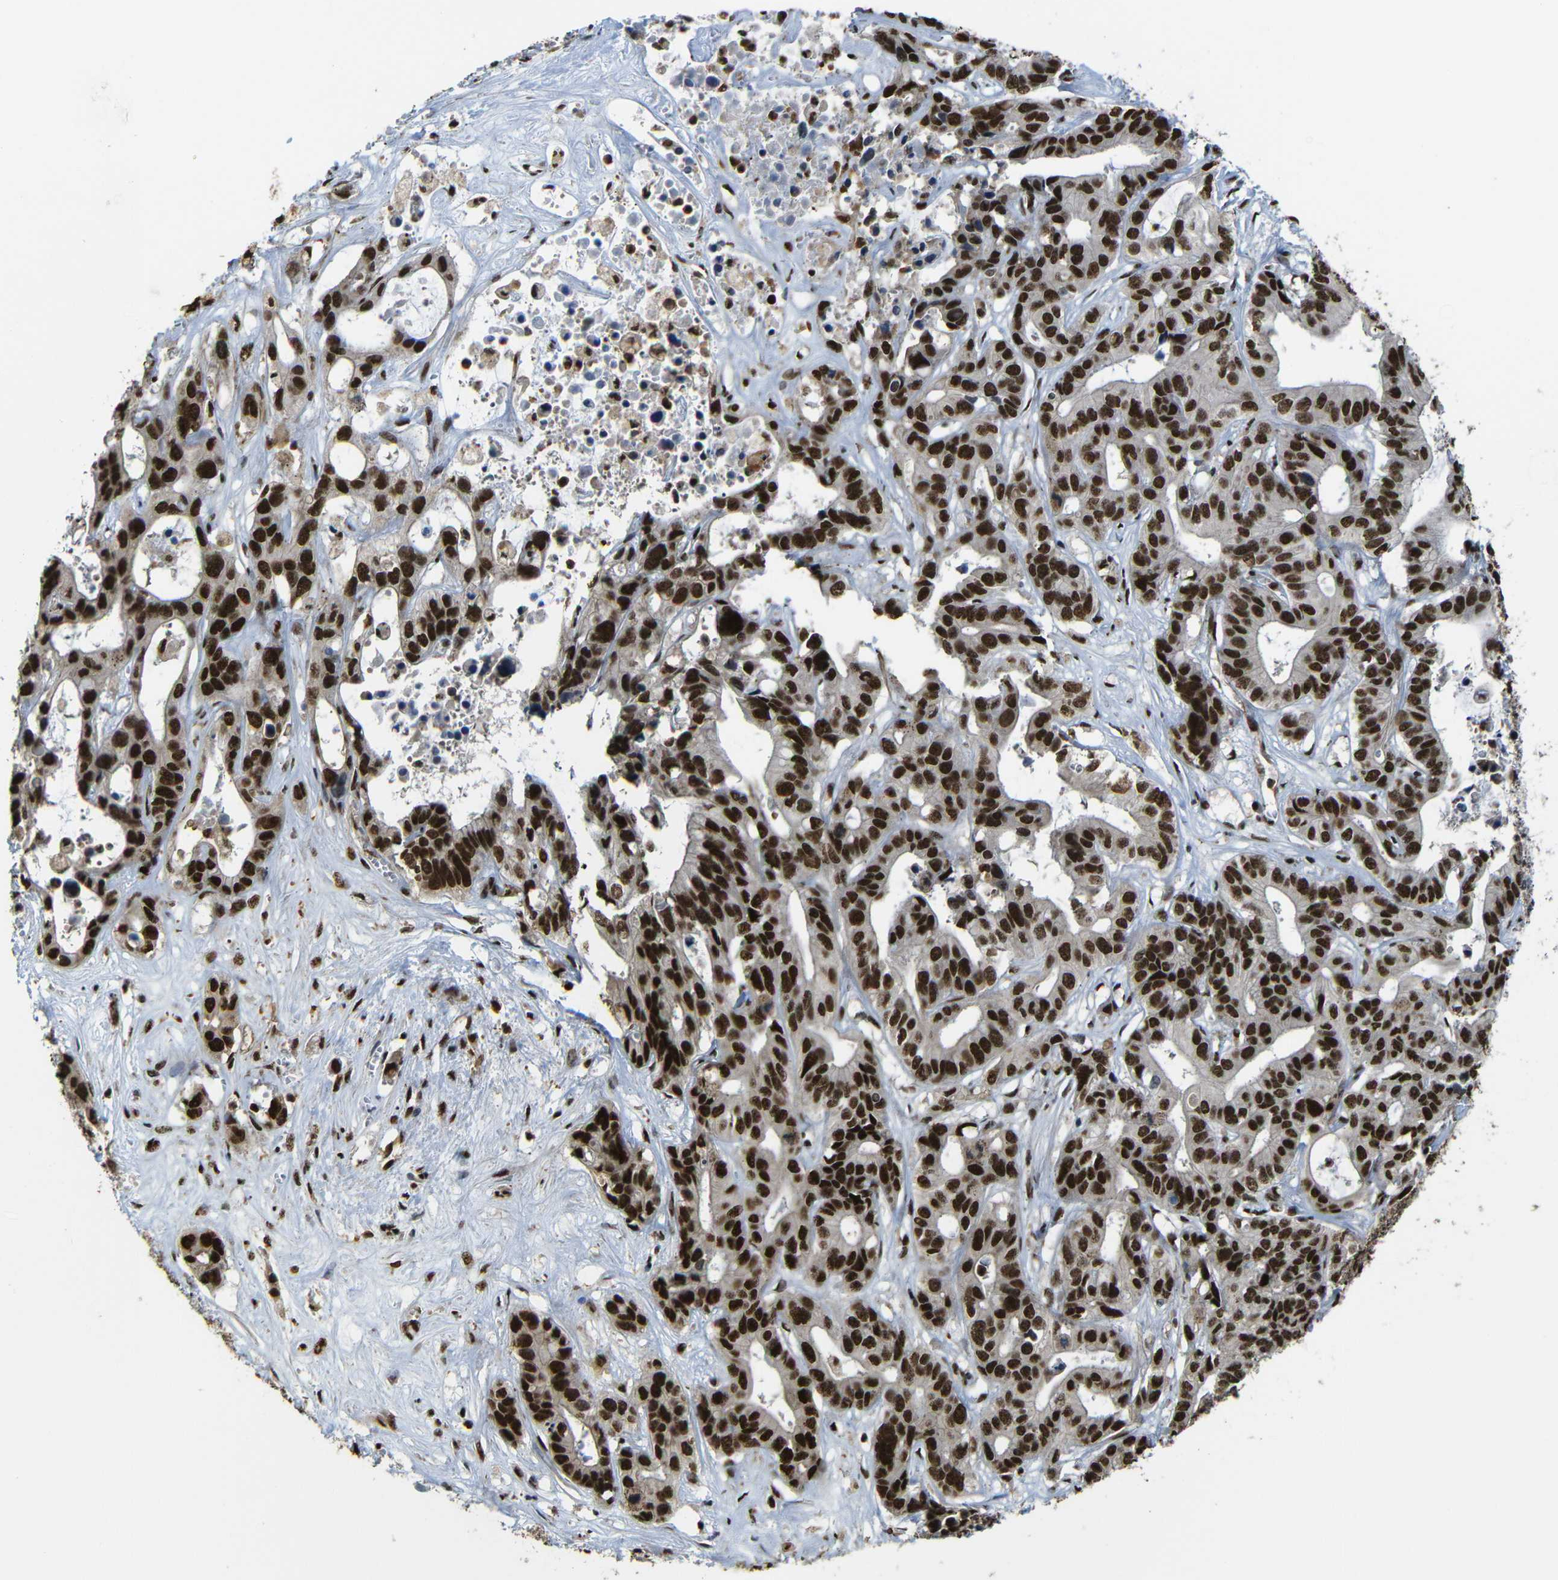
{"staining": {"intensity": "strong", "quantity": ">75%", "location": "cytoplasmic/membranous,nuclear"}, "tissue": "liver cancer", "cell_type": "Tumor cells", "image_type": "cancer", "snomed": [{"axis": "morphology", "description": "Cholangiocarcinoma"}, {"axis": "topography", "description": "Liver"}], "caption": "The image reveals a brown stain indicating the presence of a protein in the cytoplasmic/membranous and nuclear of tumor cells in liver cholangiocarcinoma. (DAB = brown stain, brightfield microscopy at high magnification).", "gene": "TCF7L2", "patient": {"sex": "female", "age": 65}}